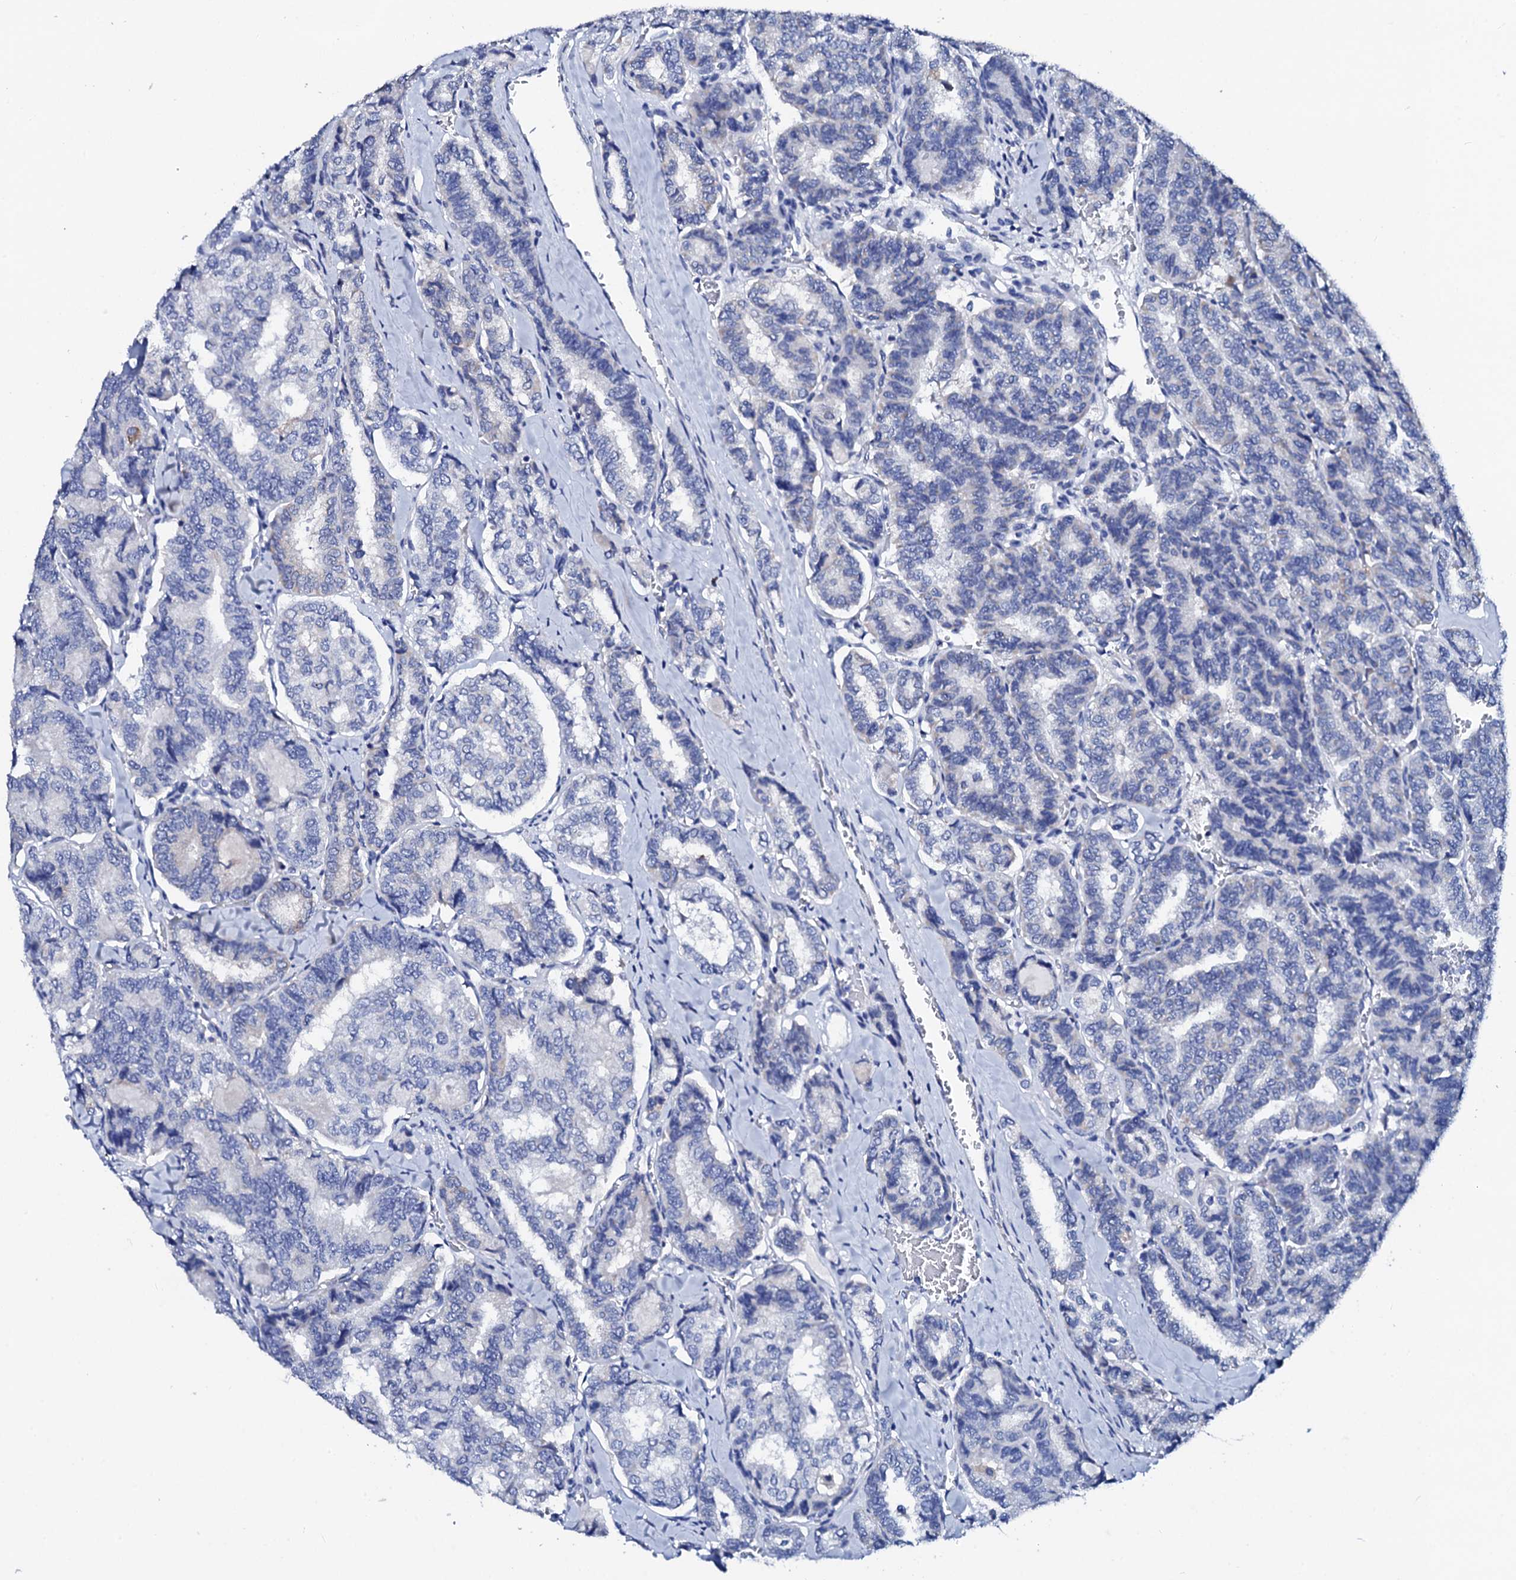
{"staining": {"intensity": "negative", "quantity": "none", "location": "none"}, "tissue": "thyroid cancer", "cell_type": "Tumor cells", "image_type": "cancer", "snomed": [{"axis": "morphology", "description": "Papillary adenocarcinoma, NOS"}, {"axis": "topography", "description": "Thyroid gland"}], "caption": "Photomicrograph shows no protein staining in tumor cells of thyroid cancer tissue. (Stains: DAB (3,3'-diaminobenzidine) IHC with hematoxylin counter stain, Microscopy: brightfield microscopy at high magnification).", "gene": "GLB1L3", "patient": {"sex": "female", "age": 35}}